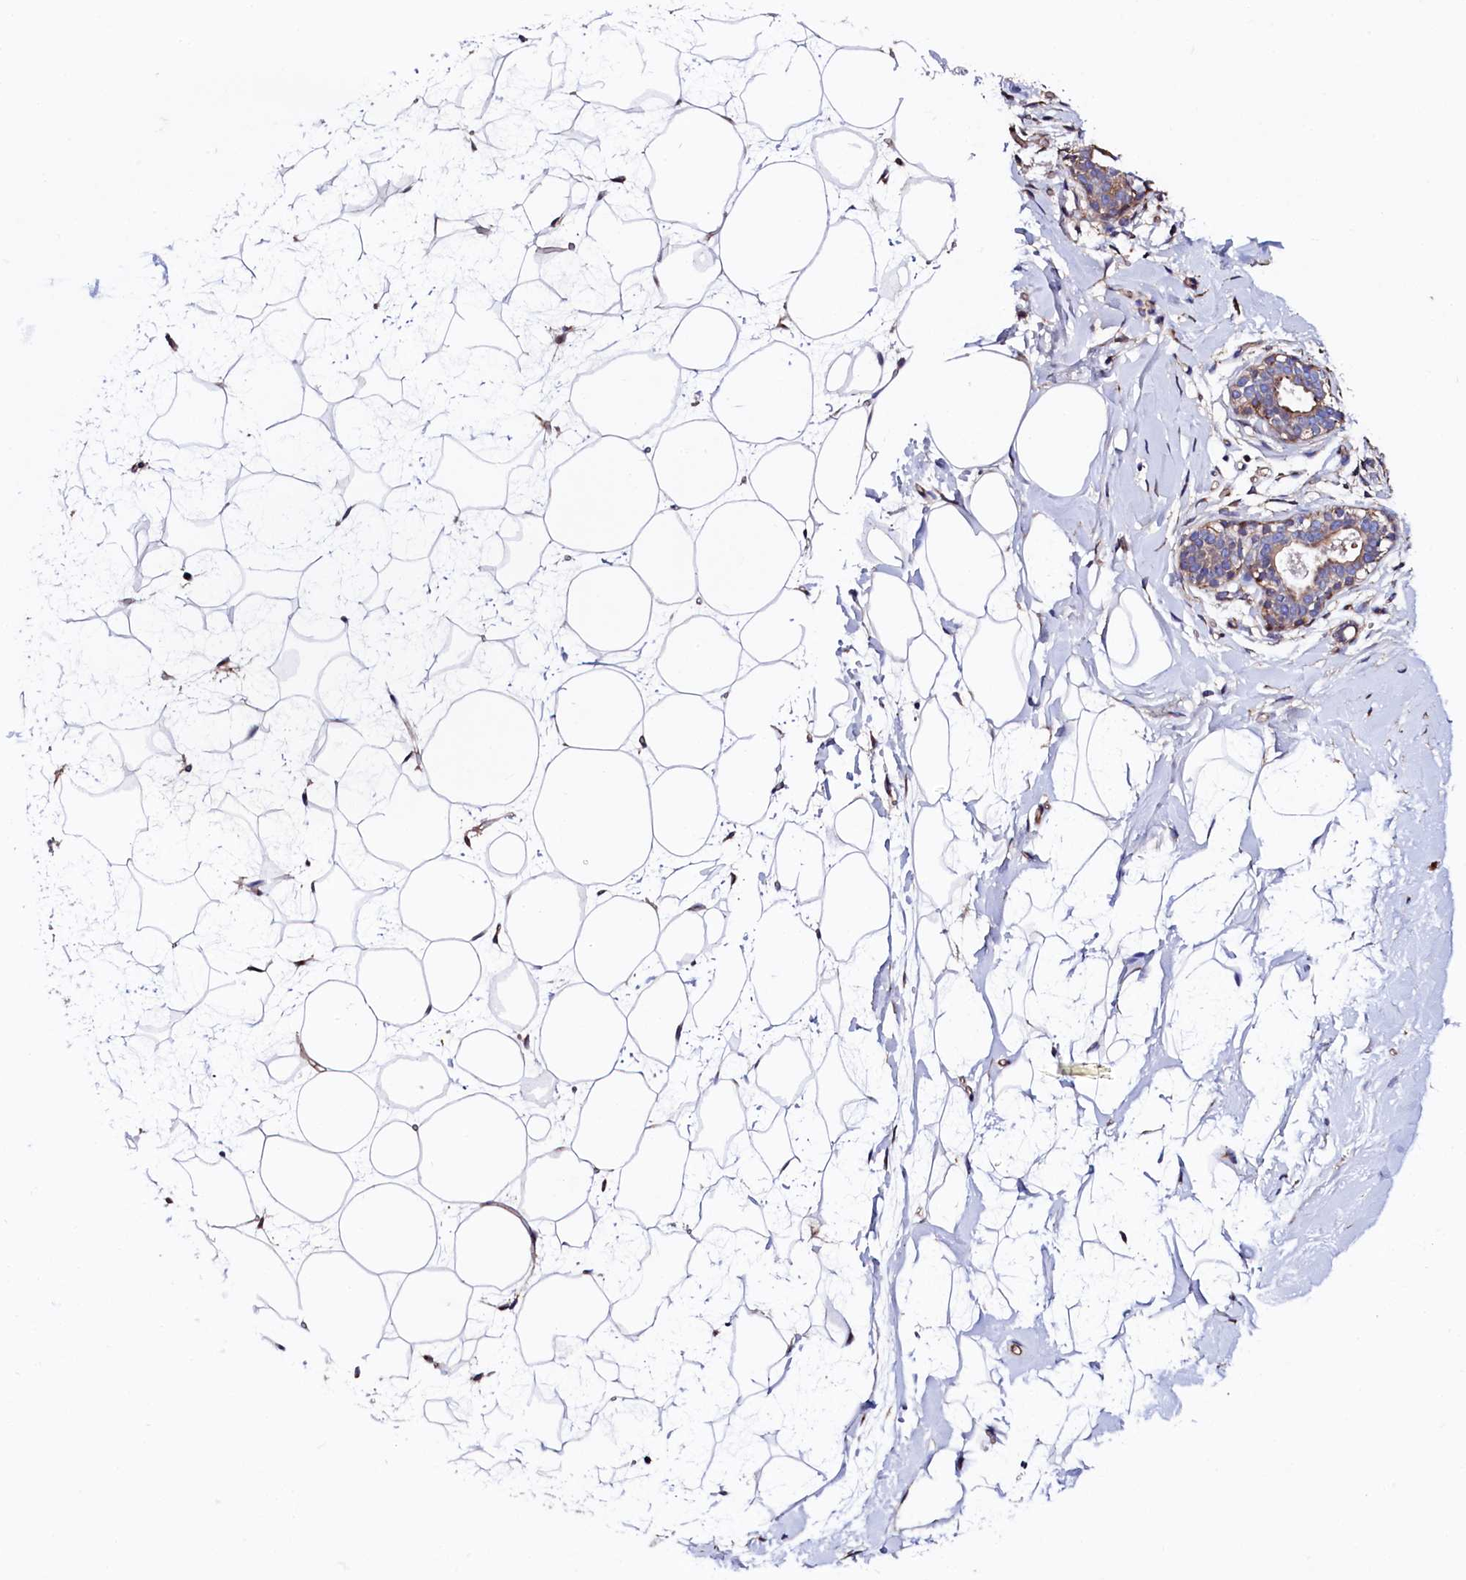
{"staining": {"intensity": "negative", "quantity": "none", "location": "none"}, "tissue": "breast", "cell_type": "Adipocytes", "image_type": "normal", "snomed": [{"axis": "morphology", "description": "Normal tissue, NOS"}, {"axis": "morphology", "description": "Adenoma, NOS"}, {"axis": "topography", "description": "Breast"}], "caption": "Adipocytes show no significant positivity in unremarkable breast. Nuclei are stained in blue.", "gene": "STAMBPL1", "patient": {"sex": "female", "age": 23}}